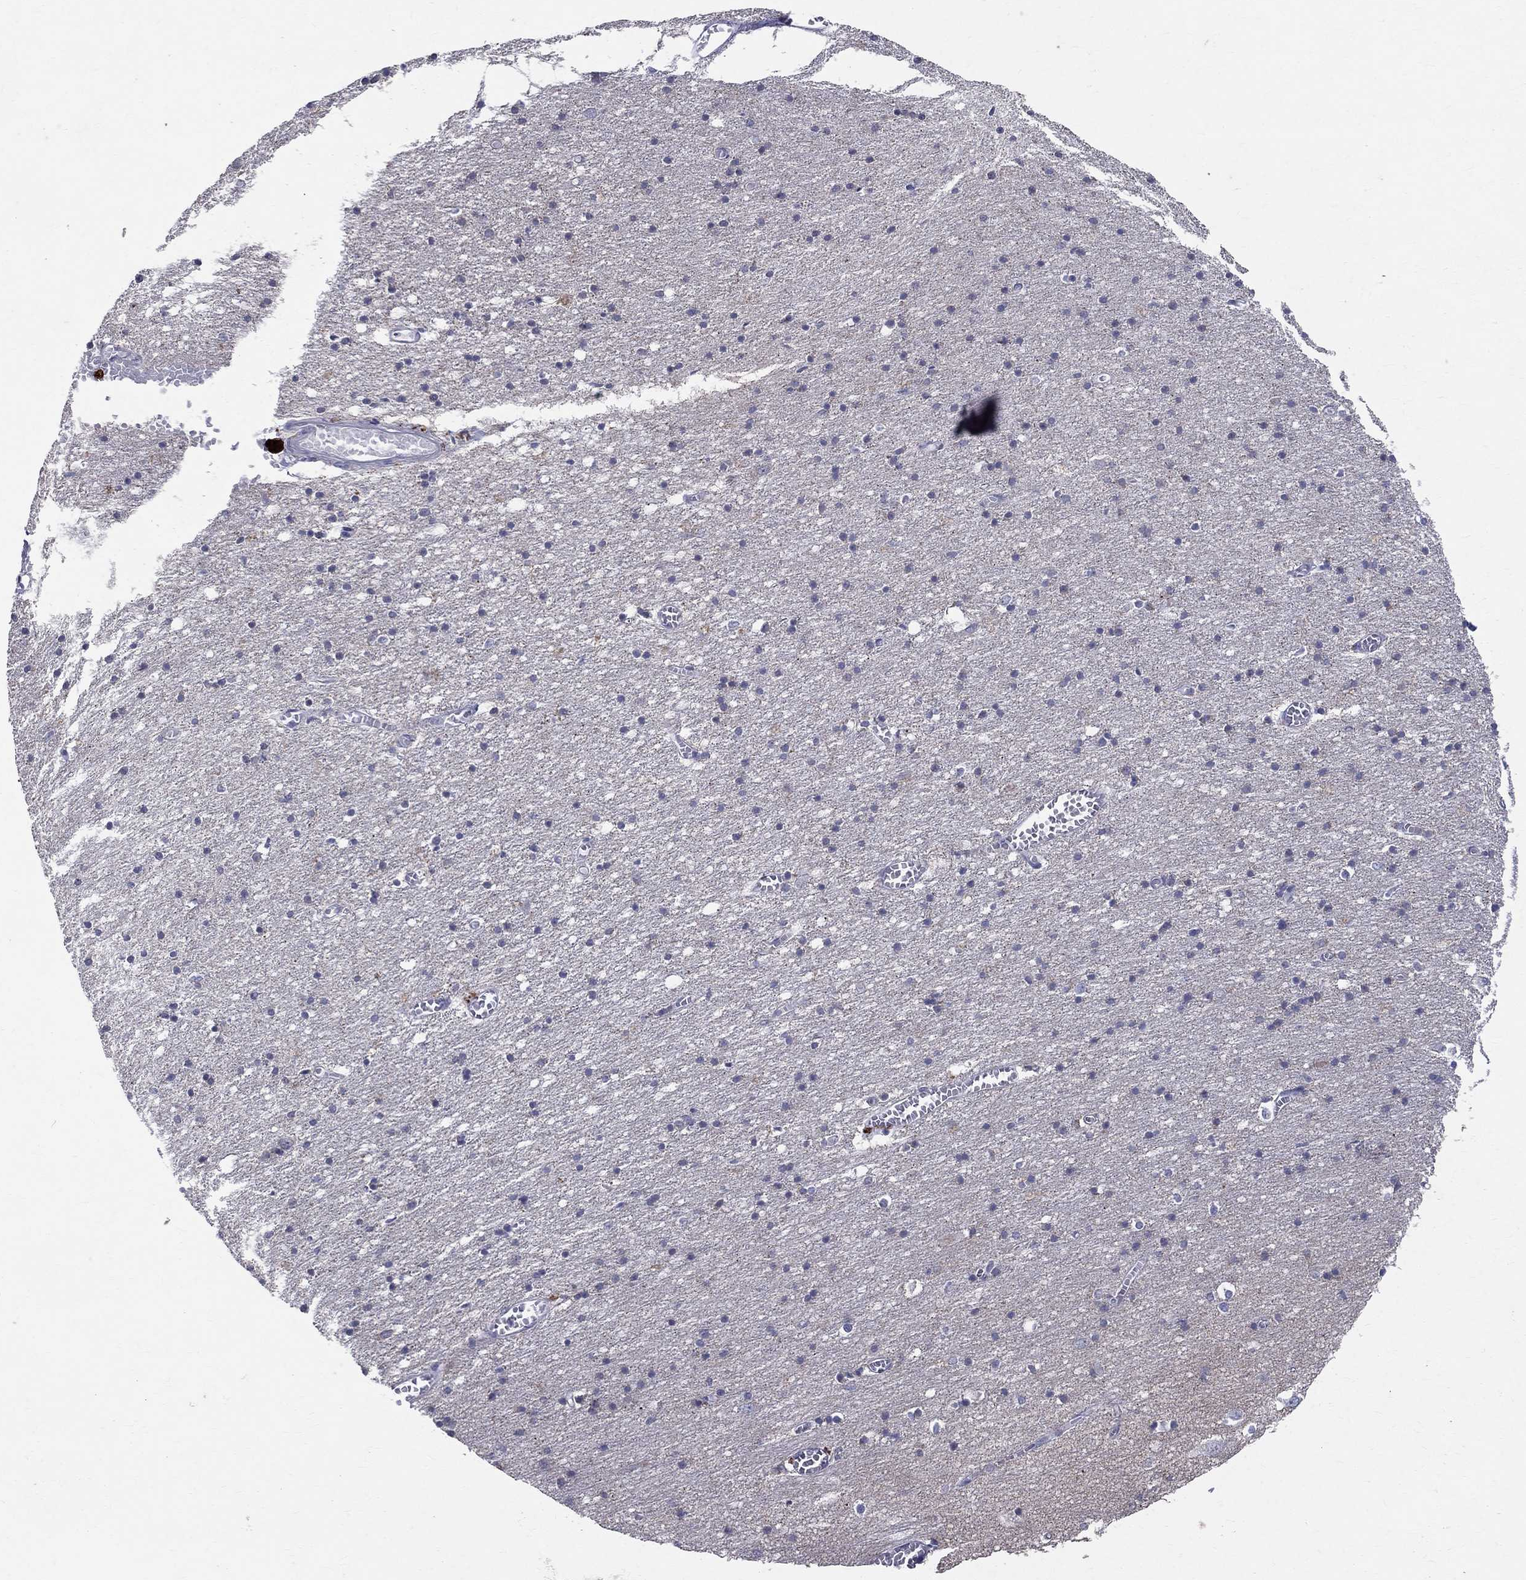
{"staining": {"intensity": "negative", "quantity": "none", "location": "none"}, "tissue": "cerebral cortex", "cell_type": "Endothelial cells", "image_type": "normal", "snomed": [{"axis": "morphology", "description": "Normal tissue, NOS"}, {"axis": "topography", "description": "Cerebral cortex"}], "caption": "Immunohistochemical staining of benign human cerebral cortex shows no significant staining in endothelial cells. Nuclei are stained in blue.", "gene": "SLC4A10", "patient": {"sex": "male", "age": 70}}